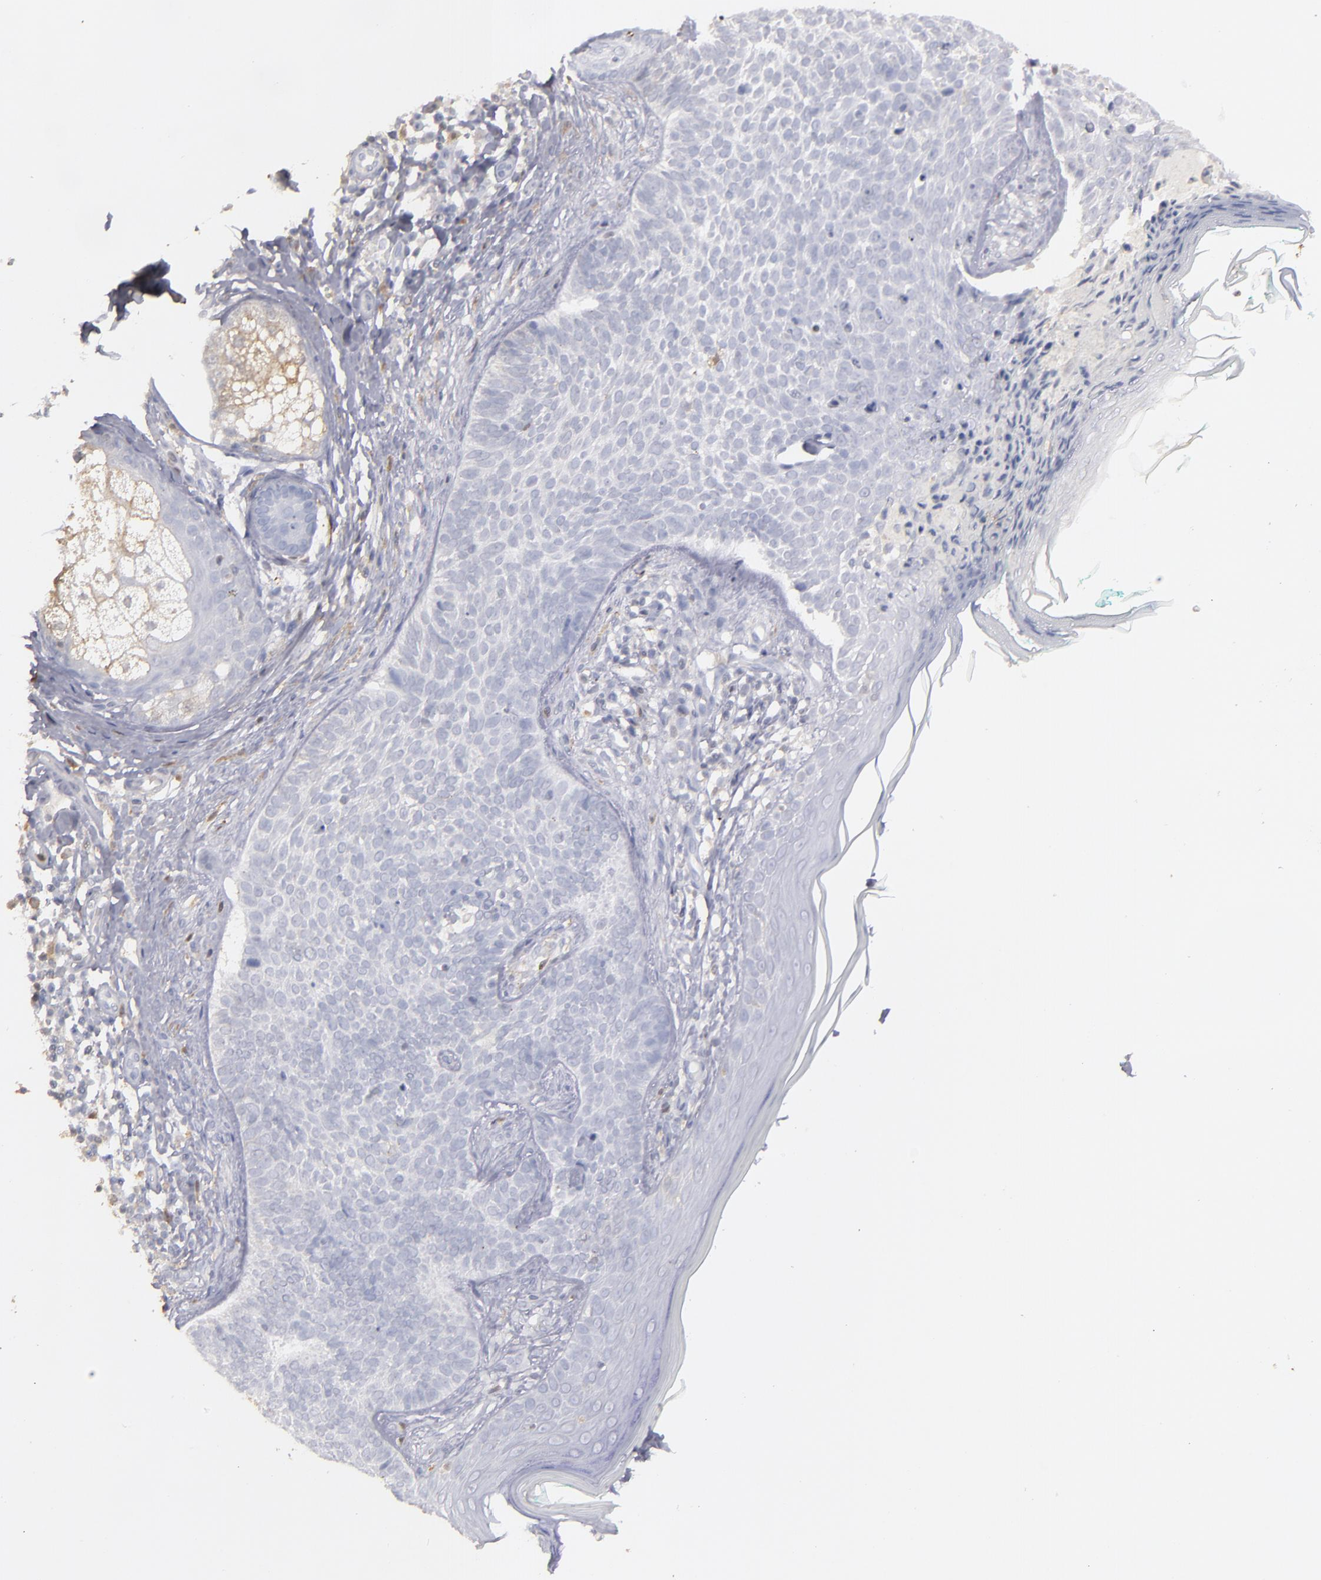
{"staining": {"intensity": "negative", "quantity": "none", "location": "none"}, "tissue": "skin cancer", "cell_type": "Tumor cells", "image_type": "cancer", "snomed": [{"axis": "morphology", "description": "Normal tissue, NOS"}, {"axis": "morphology", "description": "Basal cell carcinoma"}, {"axis": "topography", "description": "Skin"}], "caption": "Immunohistochemistry micrograph of human skin basal cell carcinoma stained for a protein (brown), which displays no staining in tumor cells. (DAB (3,3'-diaminobenzidine) immunohistochemistry (IHC), high magnification).", "gene": "SEMA3G", "patient": {"sex": "male", "age": 76}}